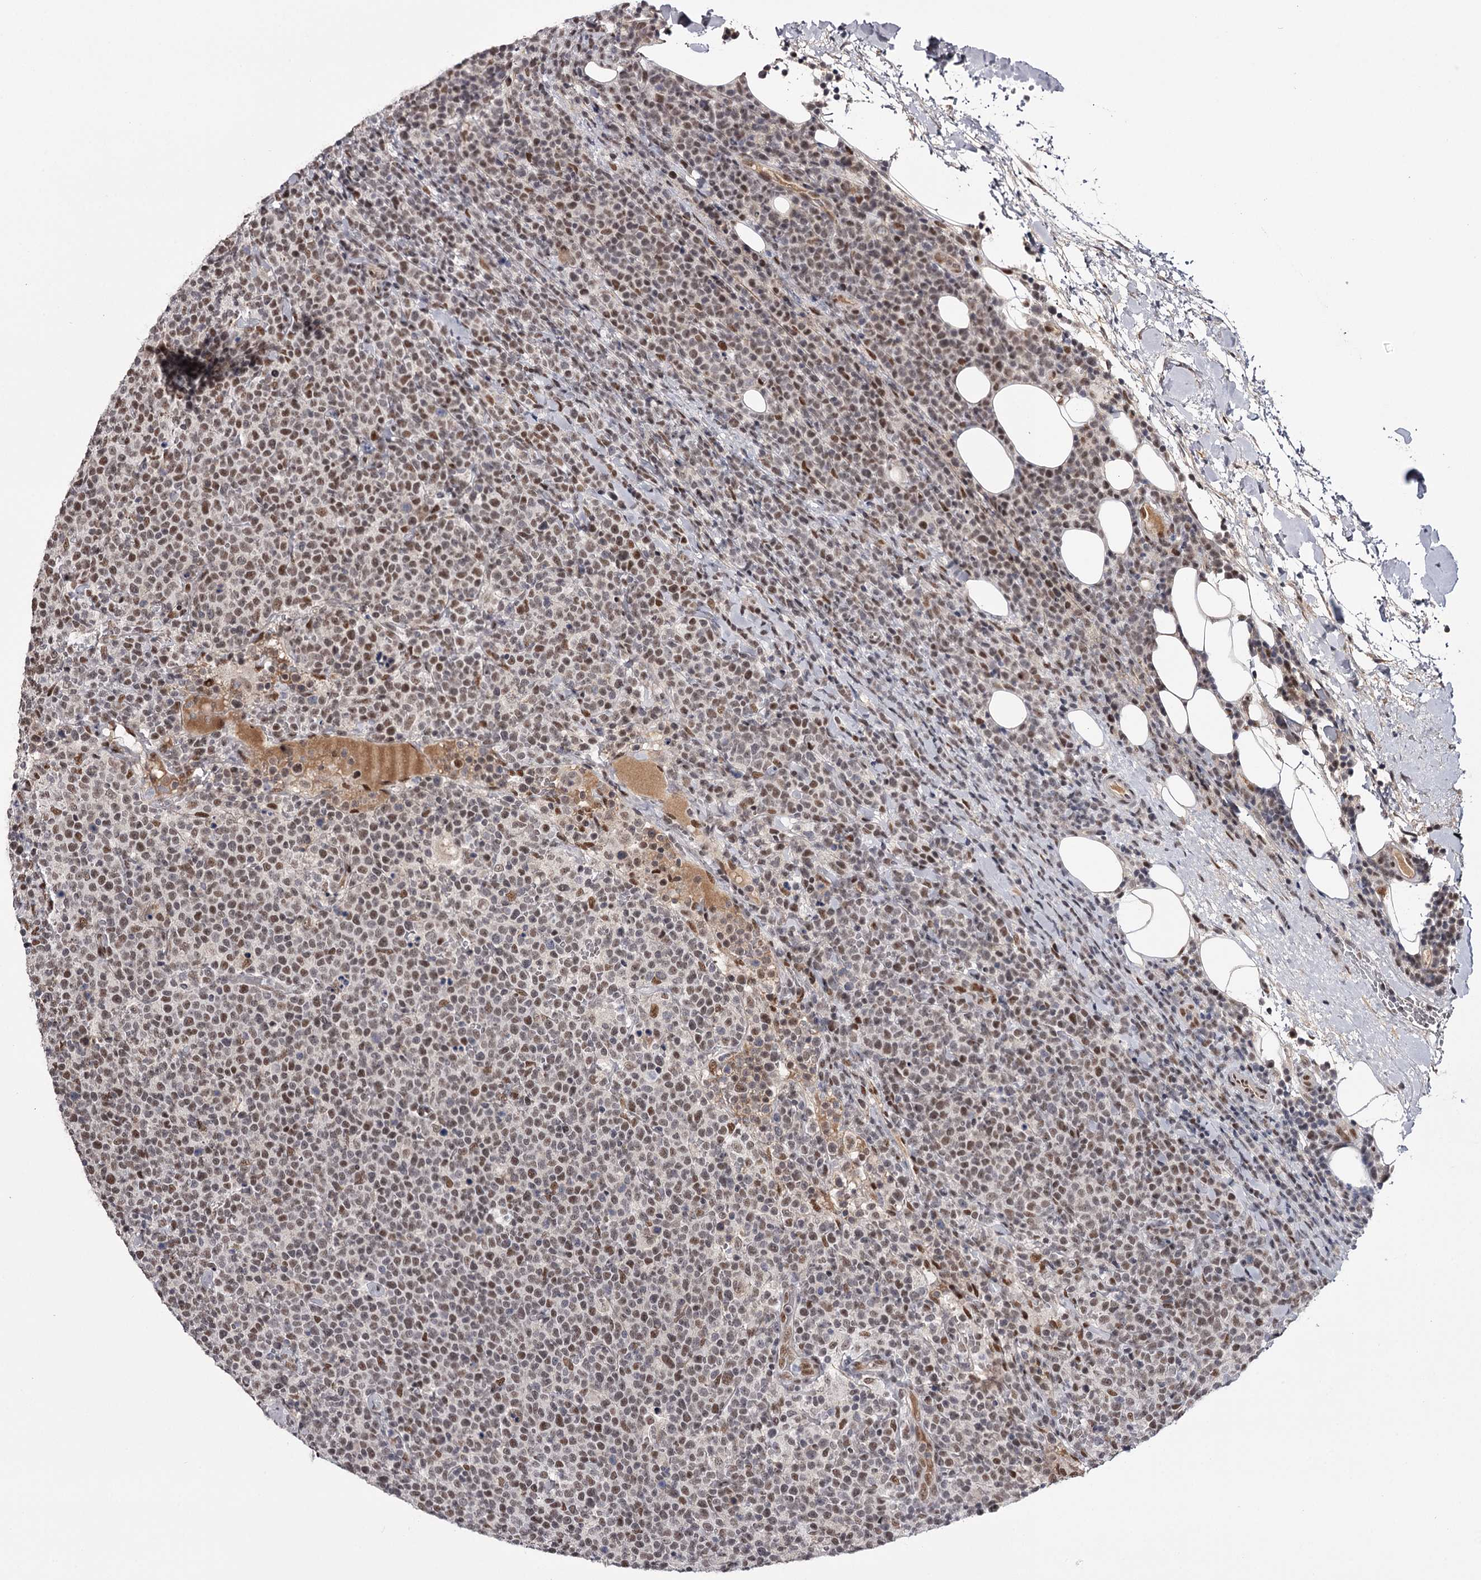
{"staining": {"intensity": "moderate", "quantity": "25%-75%", "location": "nuclear"}, "tissue": "lymphoma", "cell_type": "Tumor cells", "image_type": "cancer", "snomed": [{"axis": "morphology", "description": "Malignant lymphoma, non-Hodgkin's type, High grade"}, {"axis": "topography", "description": "Lymph node"}], "caption": "There is medium levels of moderate nuclear staining in tumor cells of high-grade malignant lymphoma, non-Hodgkin's type, as demonstrated by immunohistochemical staining (brown color).", "gene": "TTC33", "patient": {"sex": "male", "age": 61}}